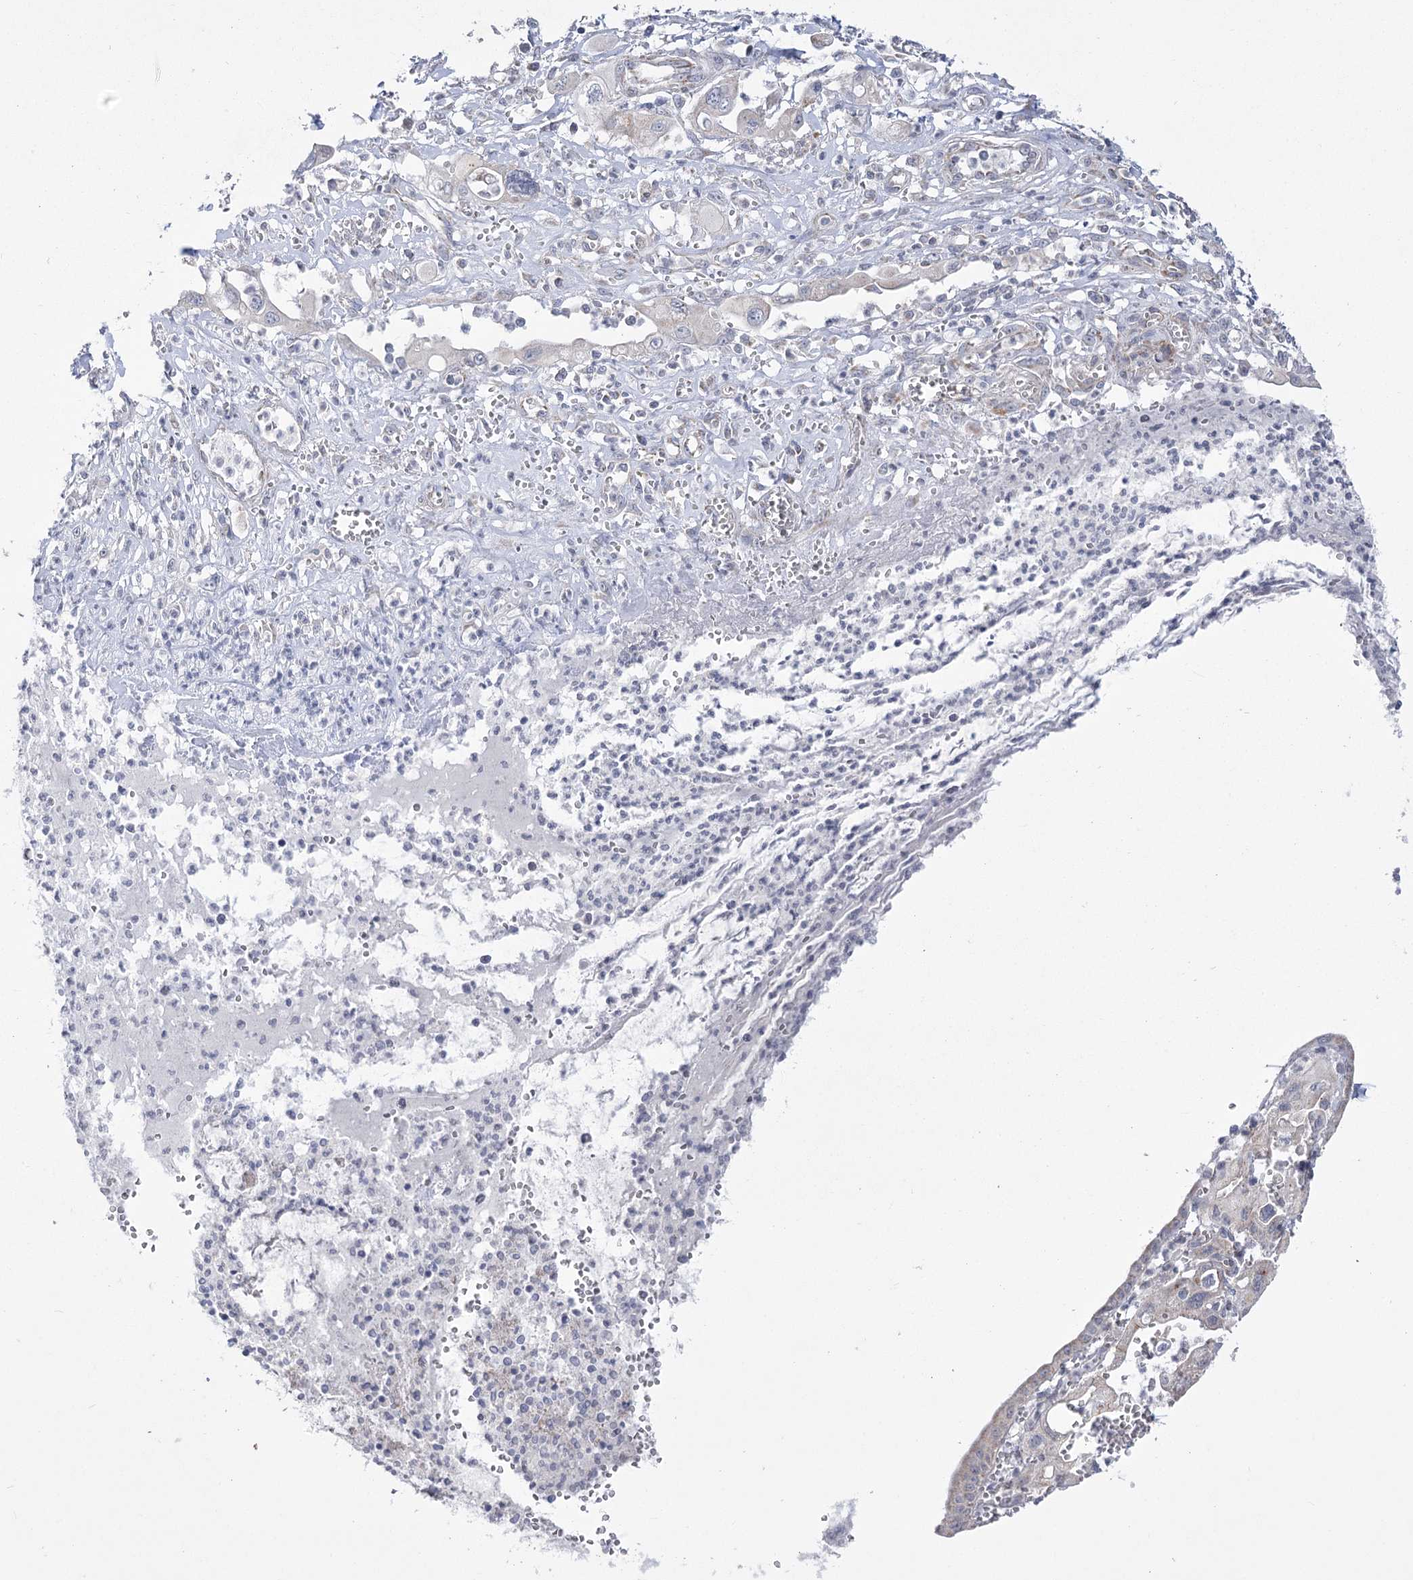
{"staining": {"intensity": "negative", "quantity": "none", "location": "none"}, "tissue": "pancreatic cancer", "cell_type": "Tumor cells", "image_type": "cancer", "snomed": [{"axis": "morphology", "description": "Adenocarcinoma, NOS"}, {"axis": "topography", "description": "Pancreas"}], "caption": "The image demonstrates no significant positivity in tumor cells of pancreatic adenocarcinoma.", "gene": "PDHB", "patient": {"sex": "male", "age": 68}}